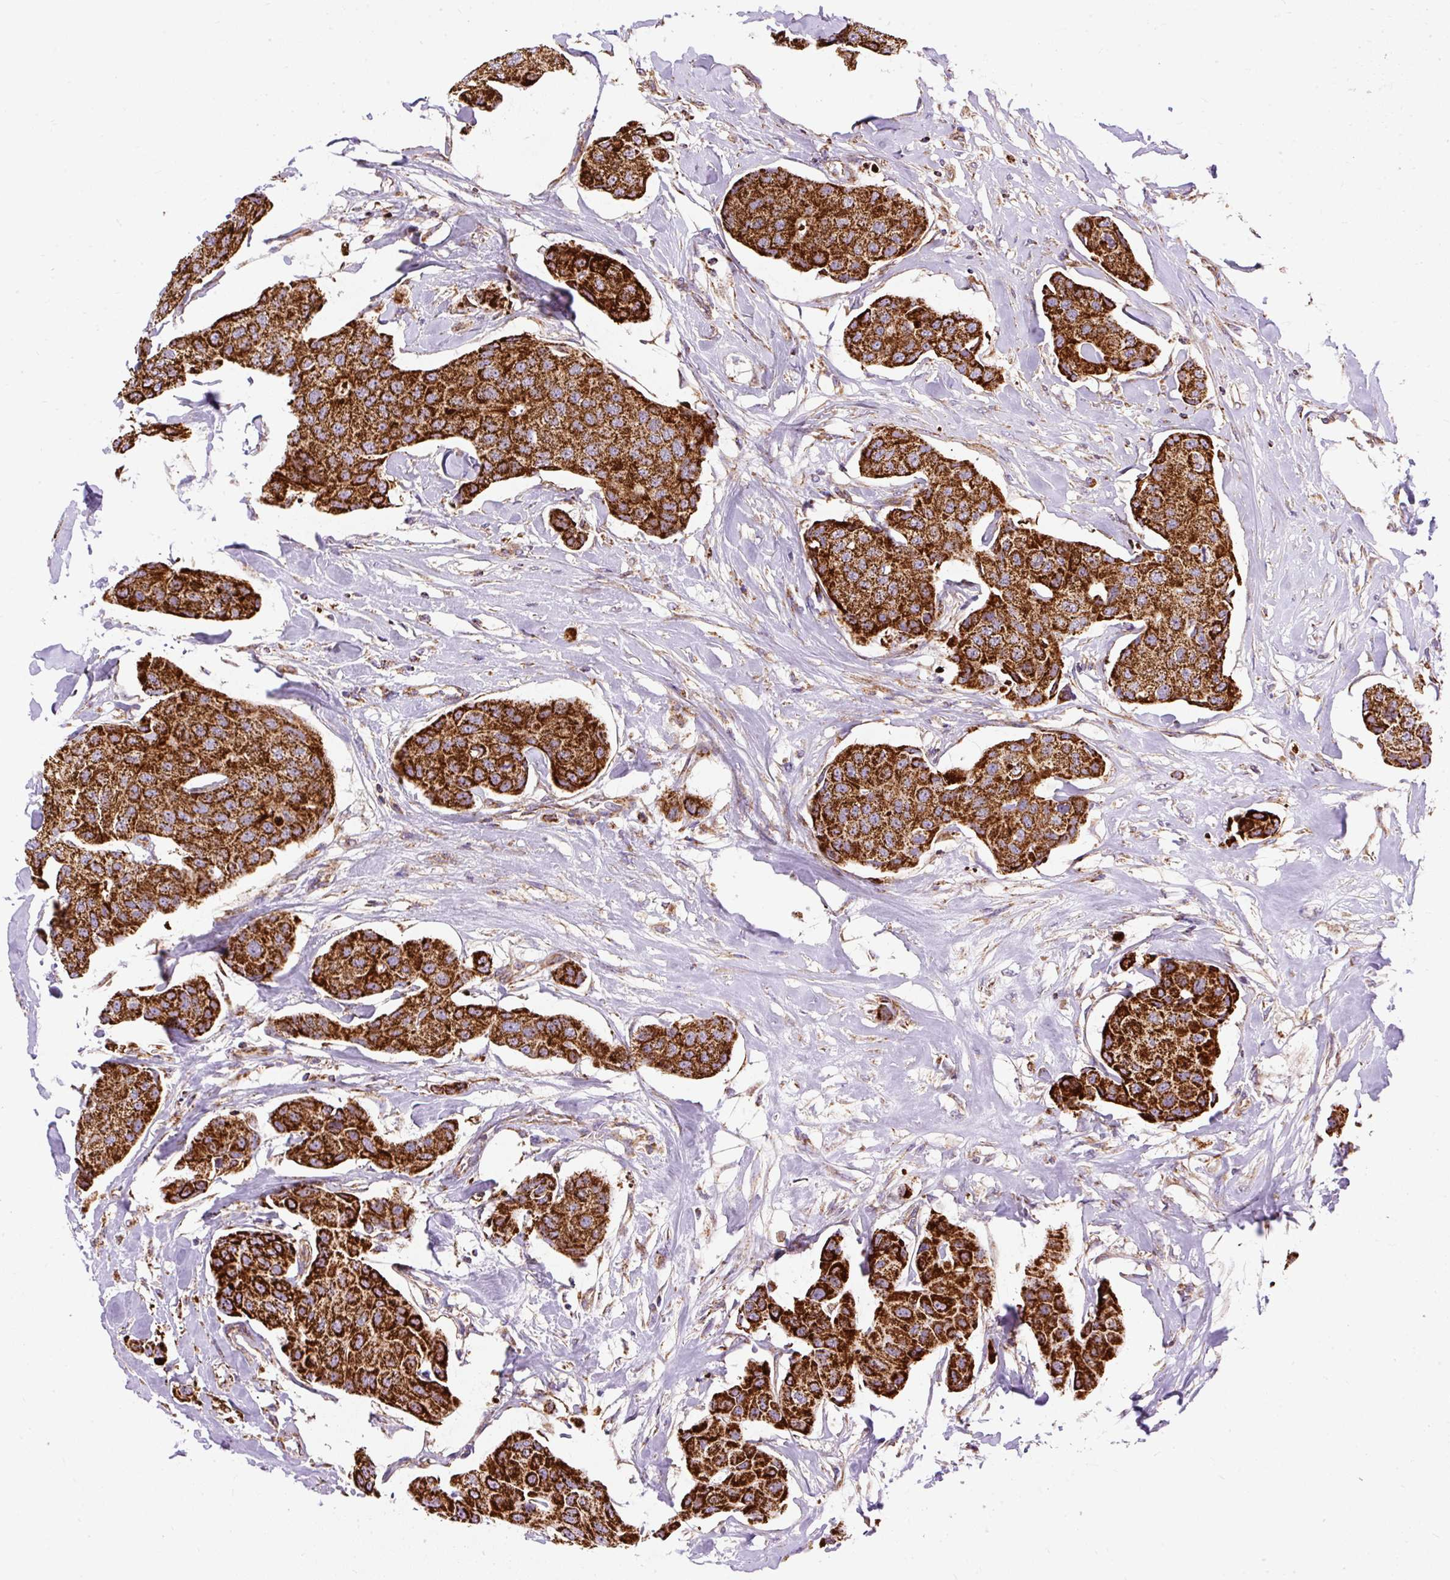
{"staining": {"intensity": "strong", "quantity": ">75%", "location": "cytoplasmic/membranous"}, "tissue": "breast cancer", "cell_type": "Tumor cells", "image_type": "cancer", "snomed": [{"axis": "morphology", "description": "Duct carcinoma"}, {"axis": "topography", "description": "Breast"}, {"axis": "topography", "description": "Lymph node"}], "caption": "Immunohistochemistry (IHC) (DAB (3,3'-diaminobenzidine)) staining of human breast cancer exhibits strong cytoplasmic/membranous protein positivity in about >75% of tumor cells.", "gene": "CEP290", "patient": {"sex": "female", "age": 80}}